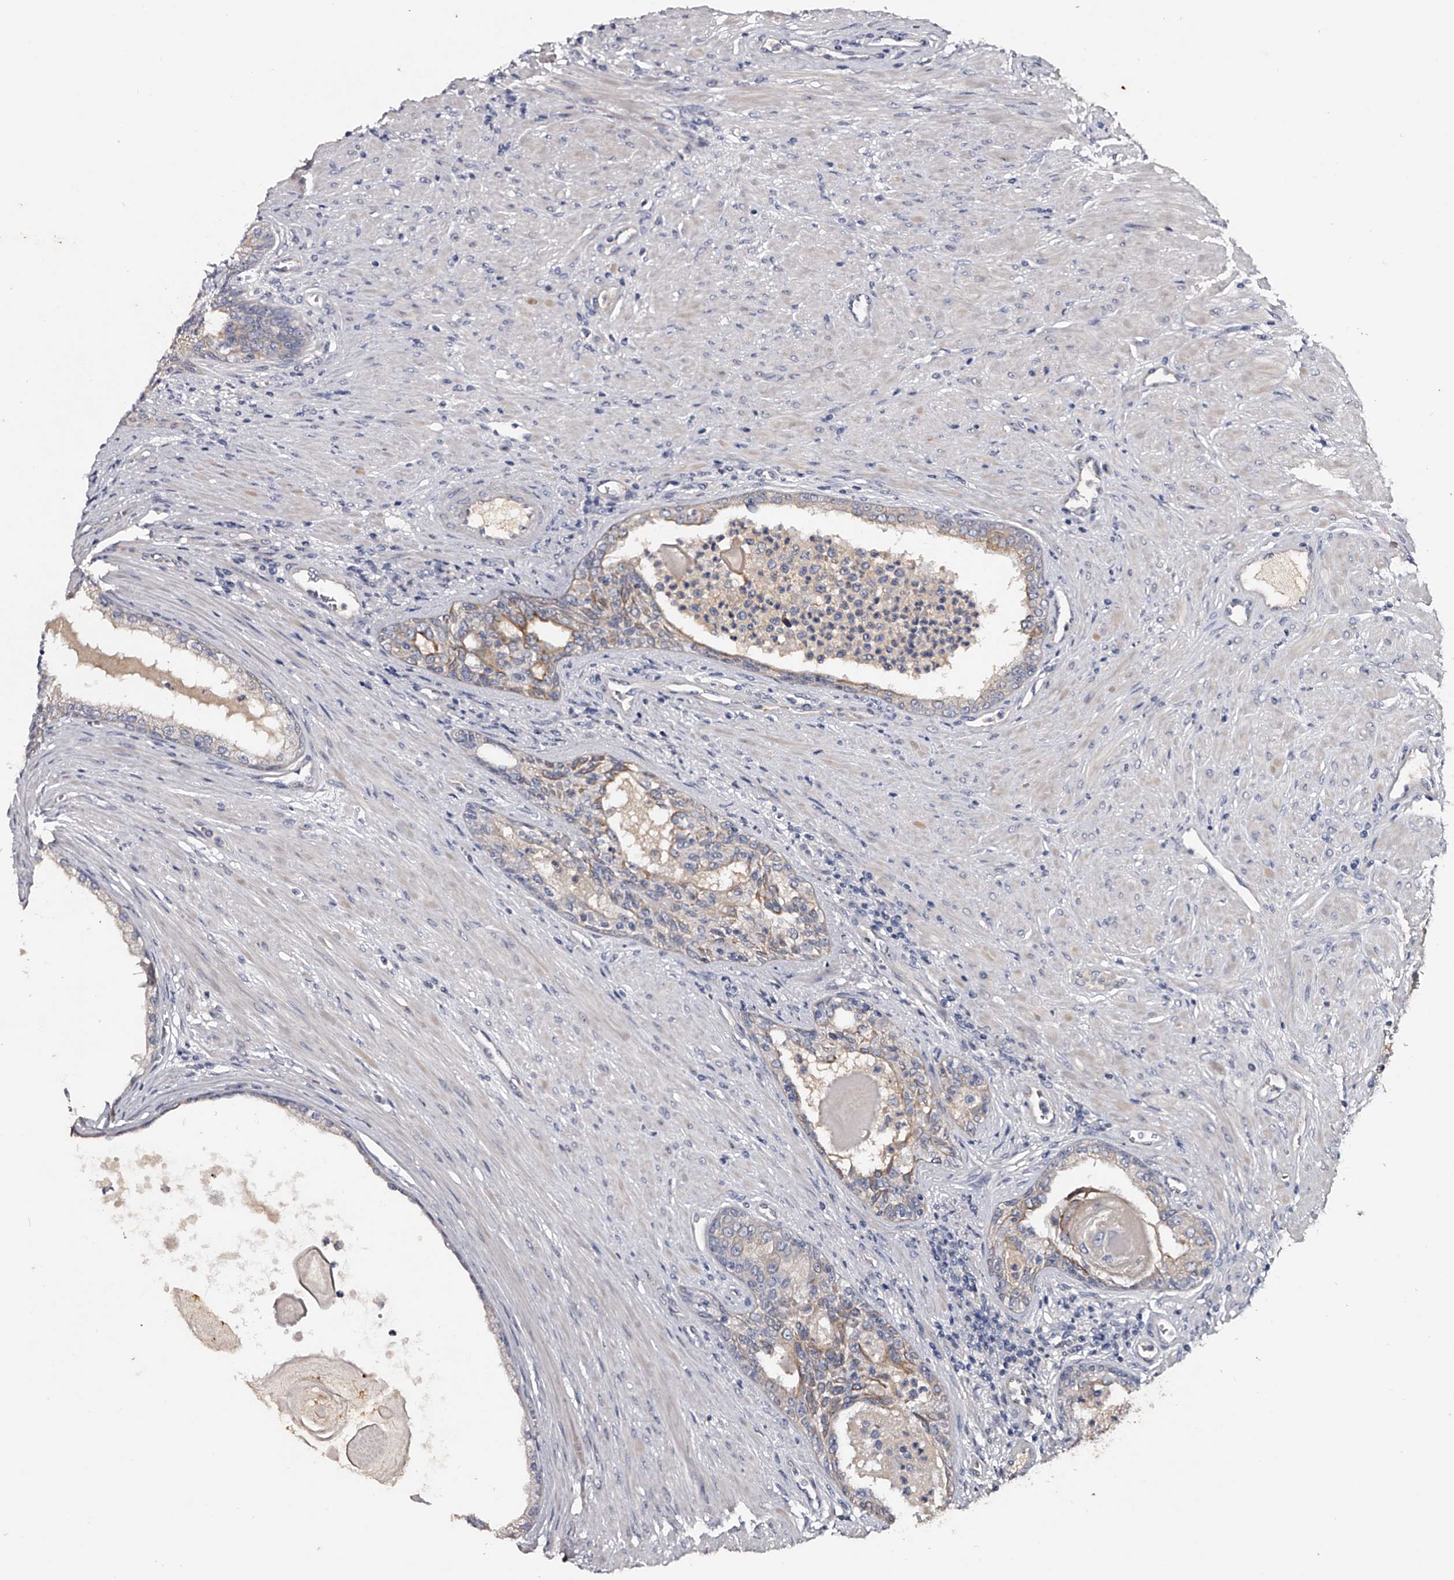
{"staining": {"intensity": "moderate", "quantity": "<25%", "location": "cytoplasmic/membranous"}, "tissue": "prostate cancer", "cell_type": "Tumor cells", "image_type": "cancer", "snomed": [{"axis": "morphology", "description": "Normal tissue, NOS"}, {"axis": "morphology", "description": "Adenocarcinoma, Low grade"}, {"axis": "topography", "description": "Prostate"}, {"axis": "topography", "description": "Peripheral nerve tissue"}], "caption": "Moderate cytoplasmic/membranous positivity for a protein is identified in approximately <25% of tumor cells of prostate adenocarcinoma (low-grade) using immunohistochemistry.", "gene": "MDN1", "patient": {"sex": "male", "age": 71}}